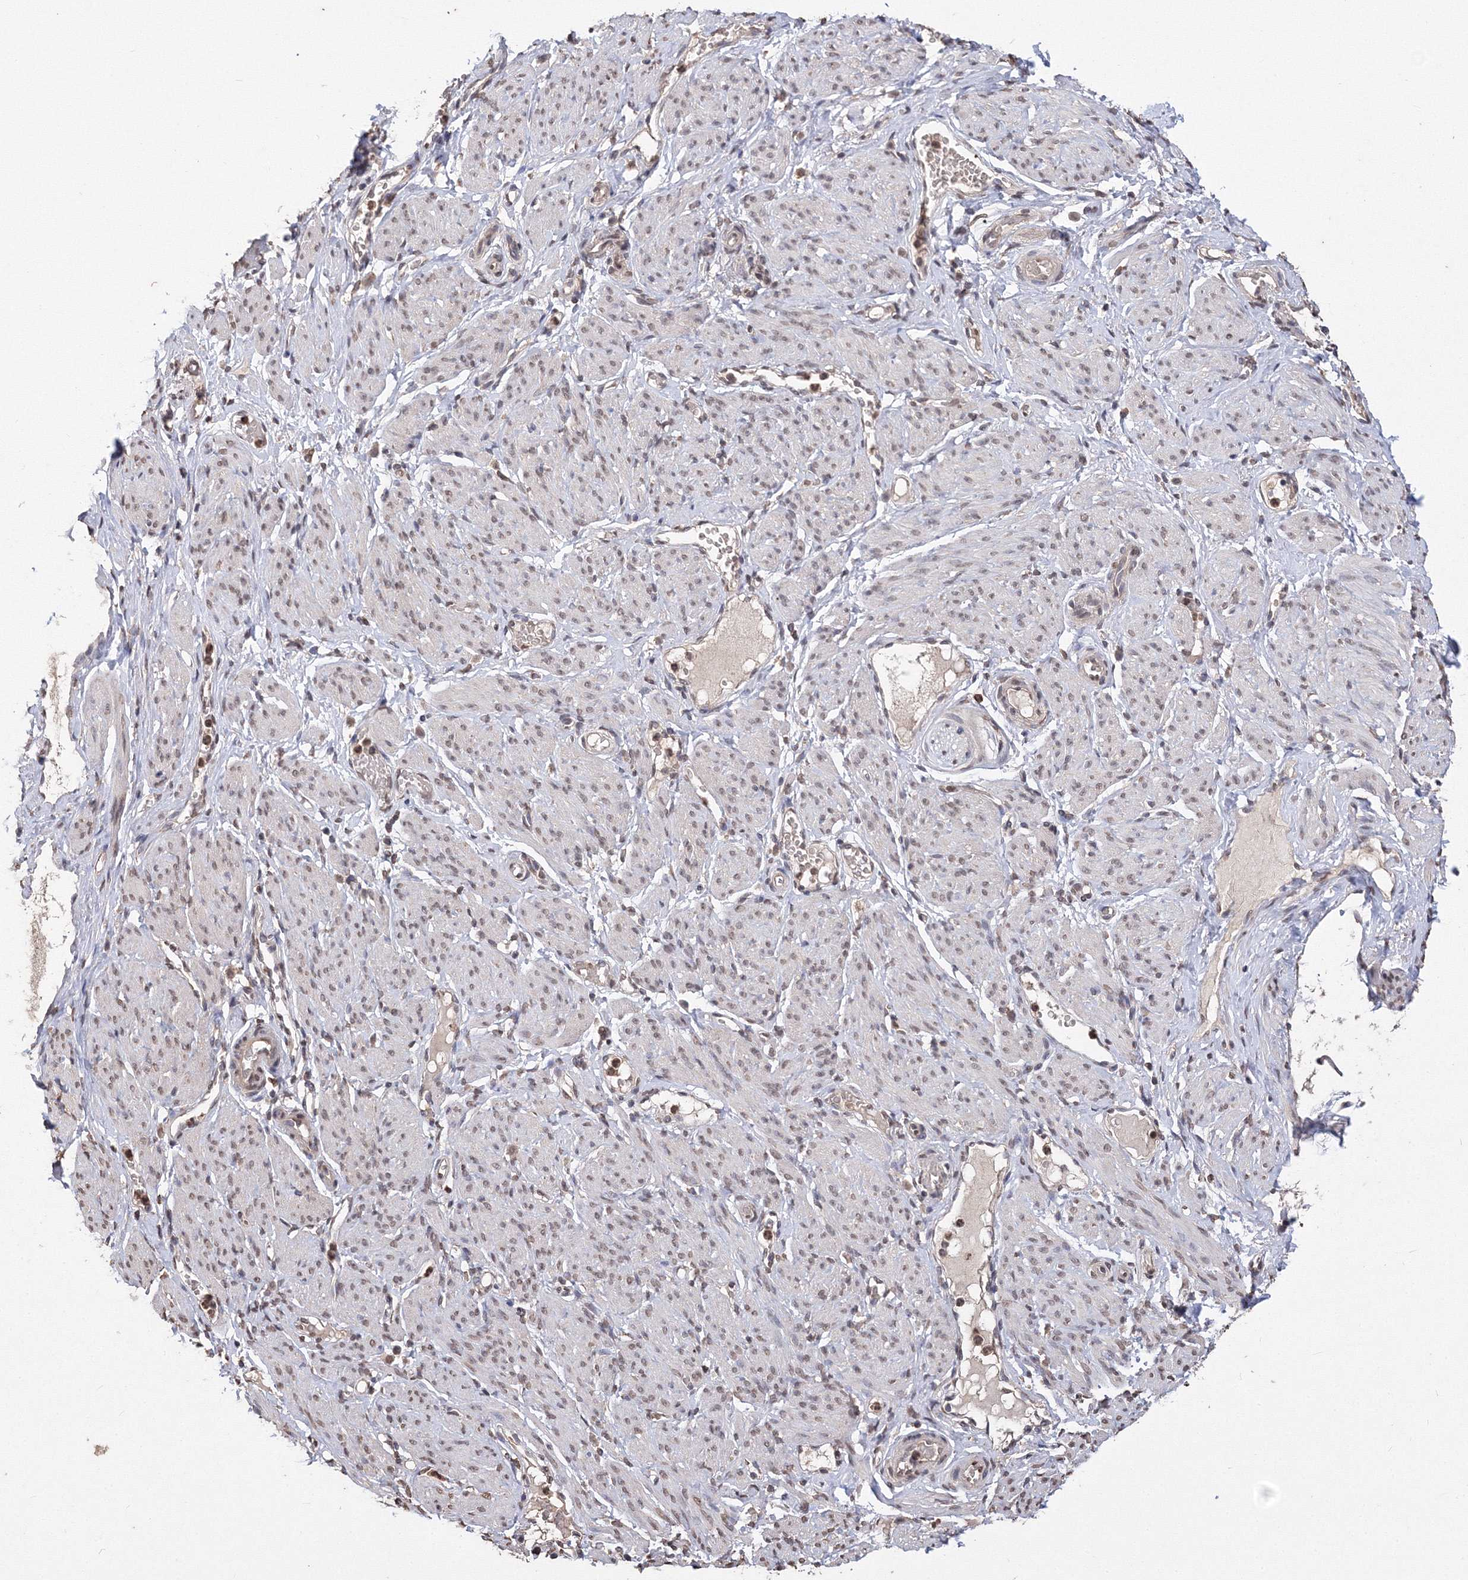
{"staining": {"intensity": "weak", "quantity": ">75%", "location": "nuclear"}, "tissue": "adipose tissue", "cell_type": "Adipocytes", "image_type": "normal", "snomed": [{"axis": "morphology", "description": "Normal tissue, NOS"}, {"axis": "topography", "description": "Smooth muscle"}, {"axis": "topography", "description": "Peripheral nerve tissue"}], "caption": "Adipose tissue stained for a protein demonstrates weak nuclear positivity in adipocytes. (DAB = brown stain, brightfield microscopy at high magnification).", "gene": "GPN1", "patient": {"sex": "female", "age": 39}}